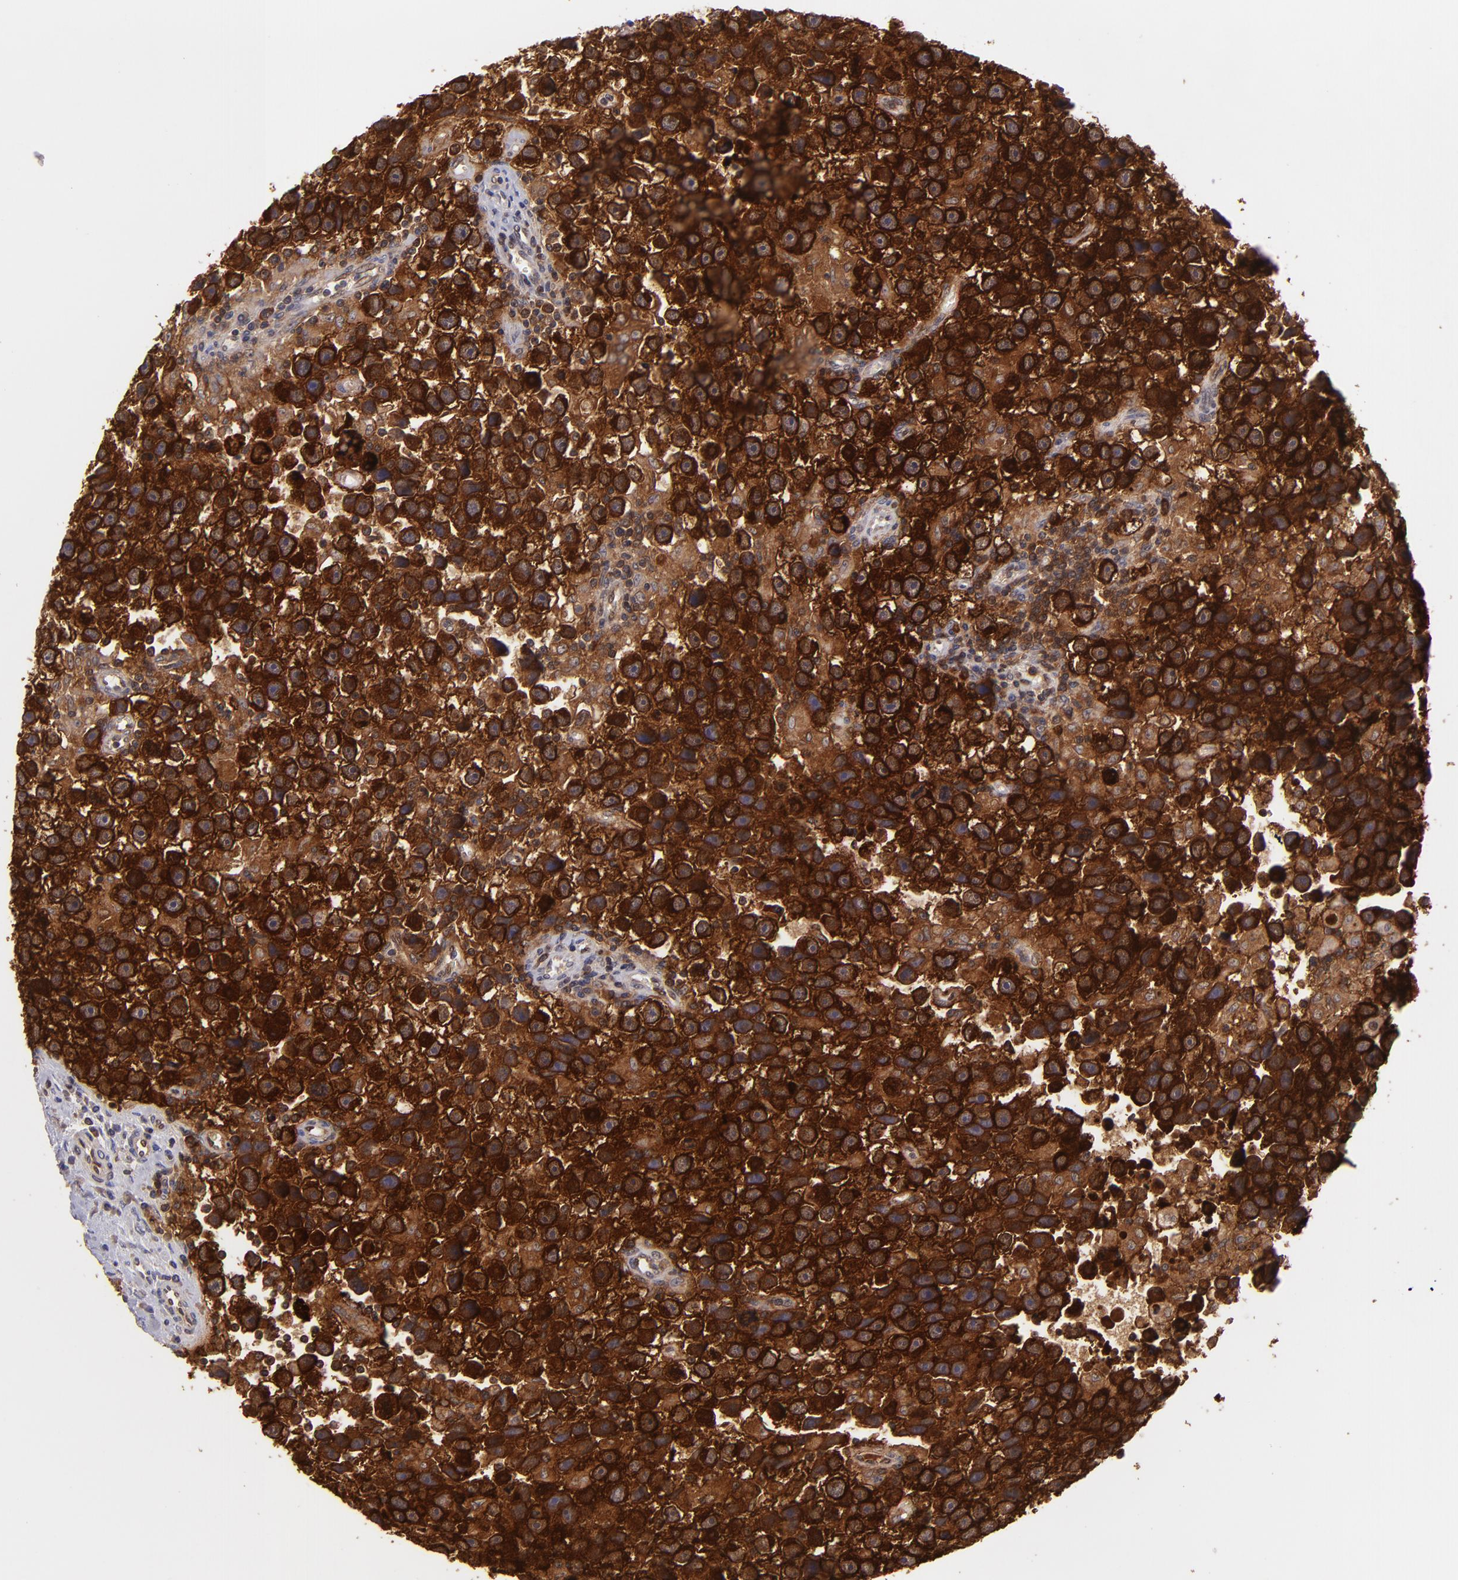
{"staining": {"intensity": "strong", "quantity": ">75%", "location": "cytoplasmic/membranous"}, "tissue": "testis cancer", "cell_type": "Tumor cells", "image_type": "cancer", "snomed": [{"axis": "morphology", "description": "Seminoma, NOS"}, {"axis": "topography", "description": "Testis"}], "caption": "Immunohistochemistry (IHC) (DAB) staining of human testis seminoma shows strong cytoplasmic/membranous protein expression in approximately >75% of tumor cells.", "gene": "PTPN13", "patient": {"sex": "male", "age": 43}}